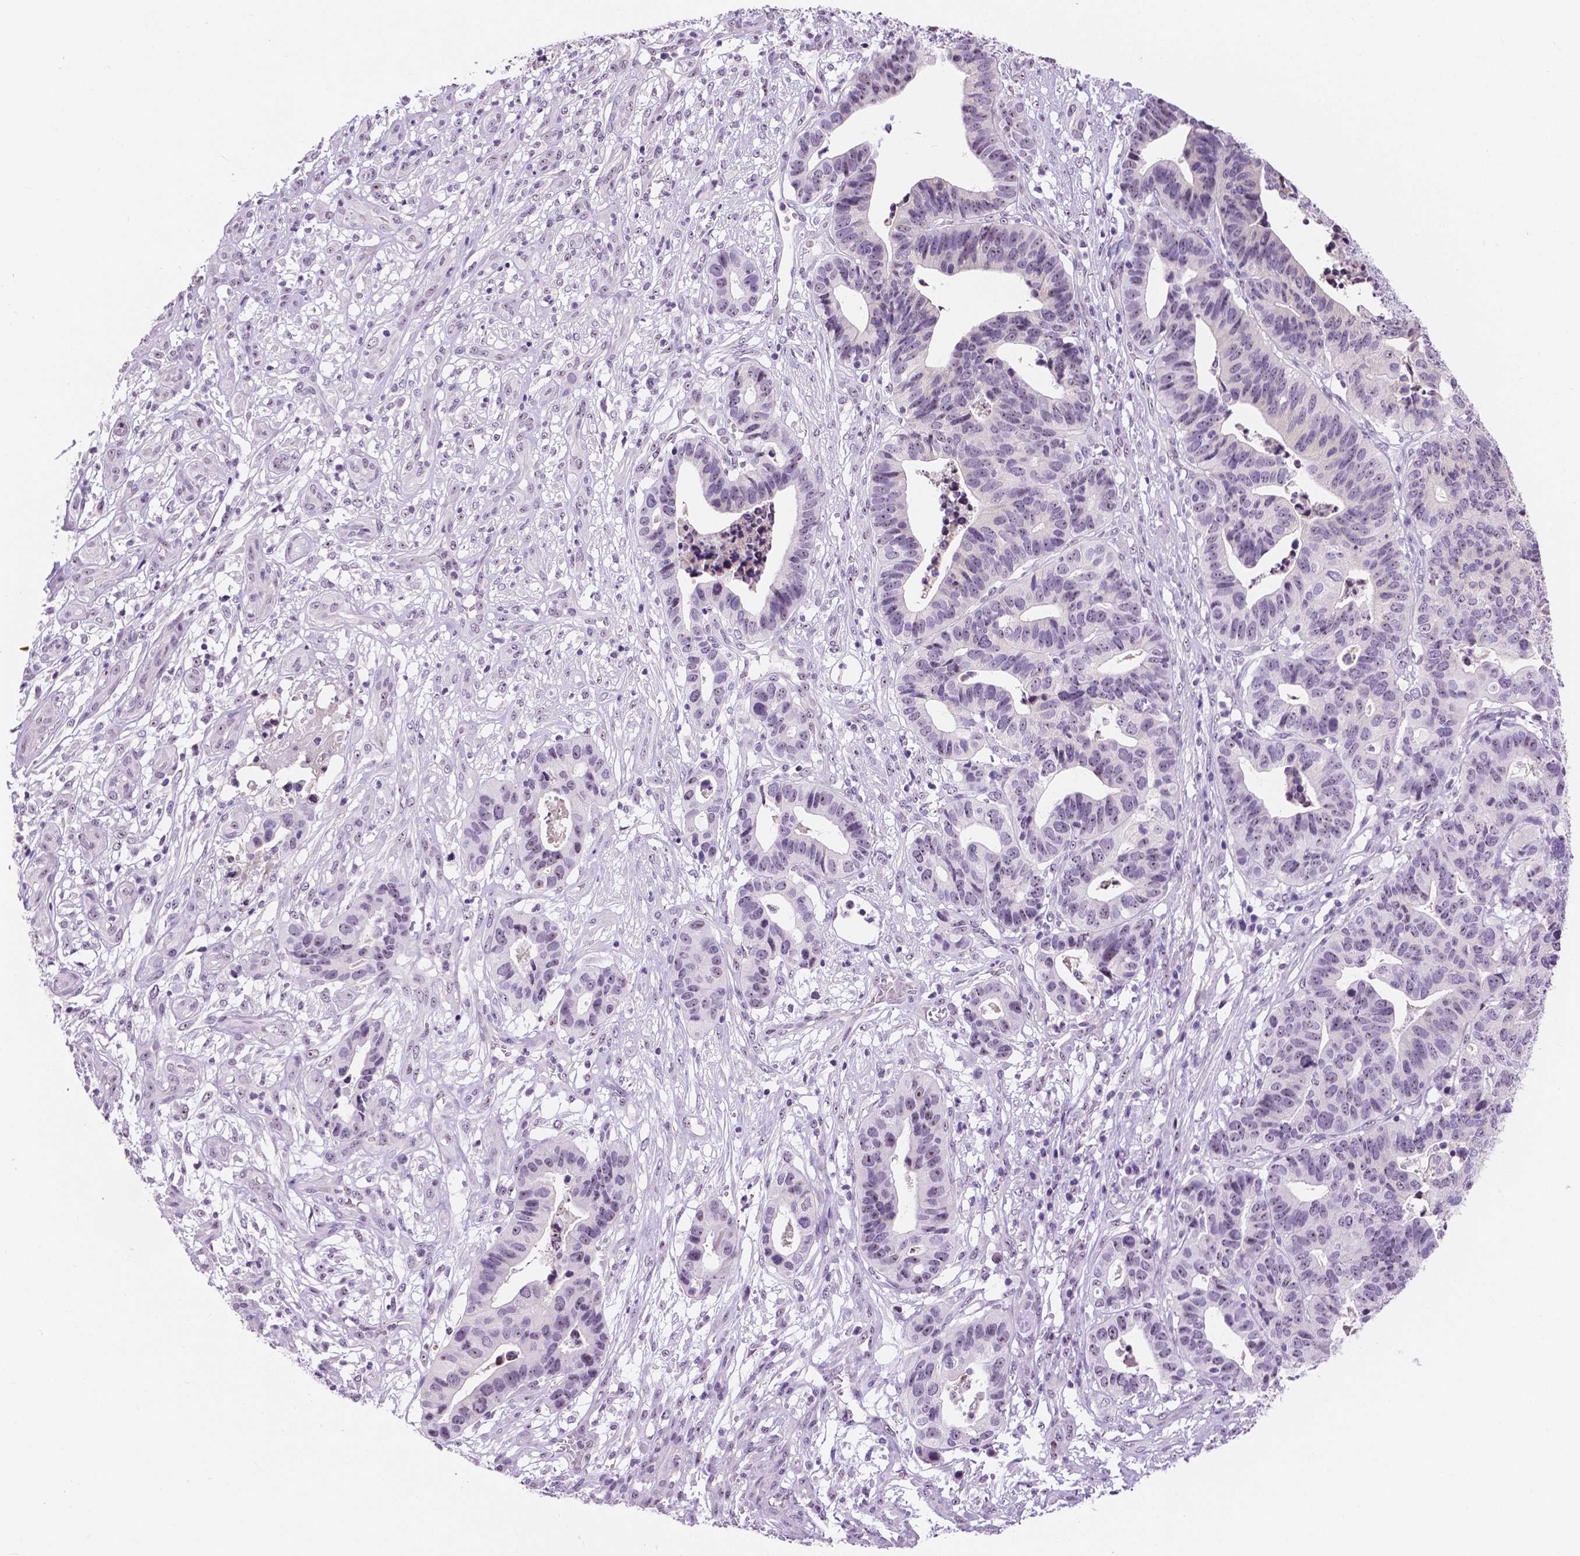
{"staining": {"intensity": "negative", "quantity": "none", "location": "none"}, "tissue": "stomach cancer", "cell_type": "Tumor cells", "image_type": "cancer", "snomed": [{"axis": "morphology", "description": "Adenocarcinoma, NOS"}, {"axis": "topography", "description": "Stomach, upper"}], "caption": "This is an immunohistochemistry micrograph of human stomach adenocarcinoma. There is no staining in tumor cells.", "gene": "NHP2", "patient": {"sex": "female", "age": 67}}